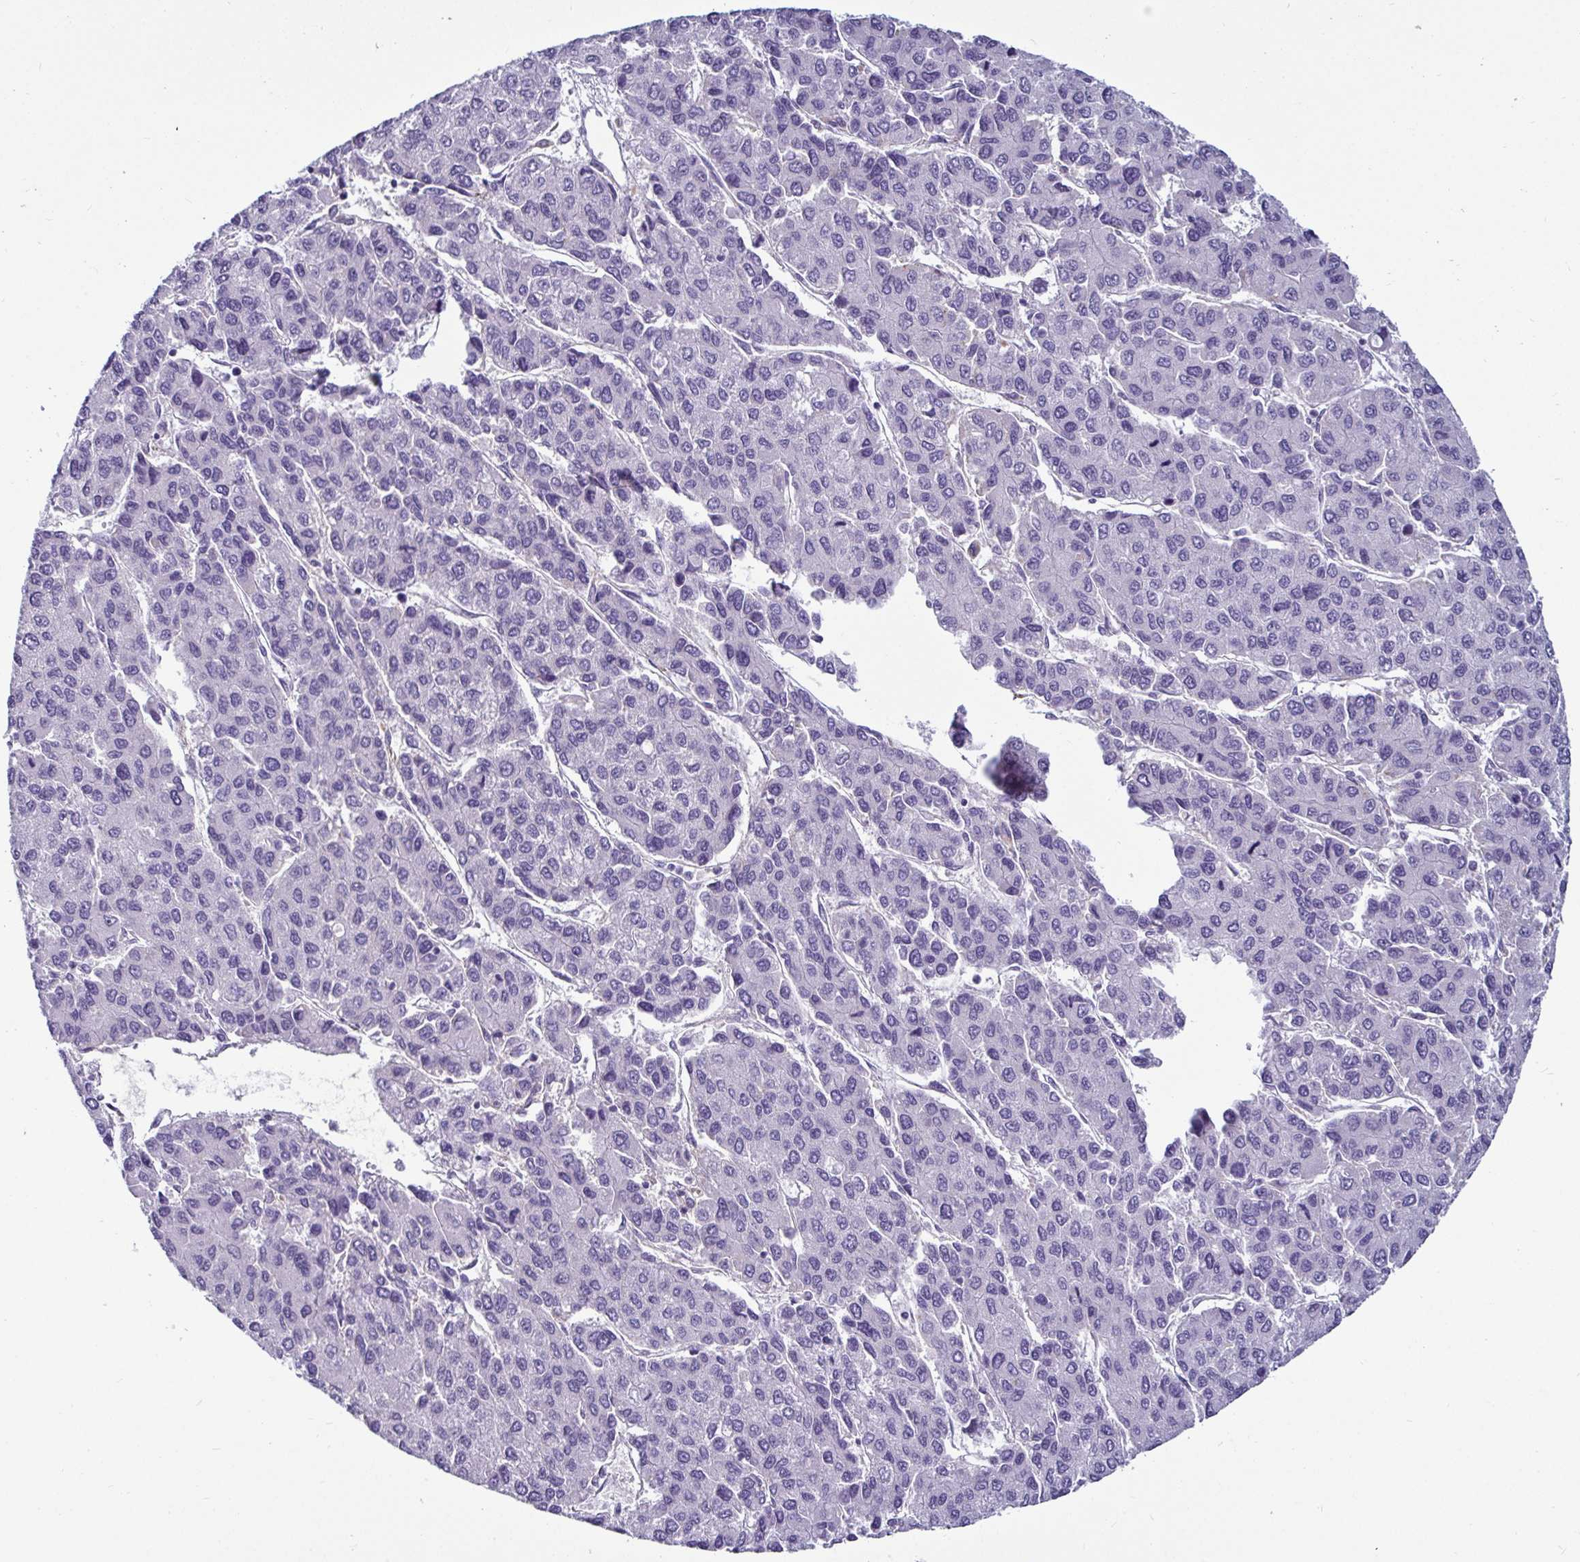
{"staining": {"intensity": "negative", "quantity": "none", "location": "none"}, "tissue": "liver cancer", "cell_type": "Tumor cells", "image_type": "cancer", "snomed": [{"axis": "morphology", "description": "Carcinoma, Hepatocellular, NOS"}, {"axis": "topography", "description": "Liver"}], "caption": "Liver cancer was stained to show a protein in brown. There is no significant expression in tumor cells. The staining is performed using DAB brown chromogen with nuclei counter-stained in using hematoxylin.", "gene": "CTSZ", "patient": {"sex": "female", "age": 66}}